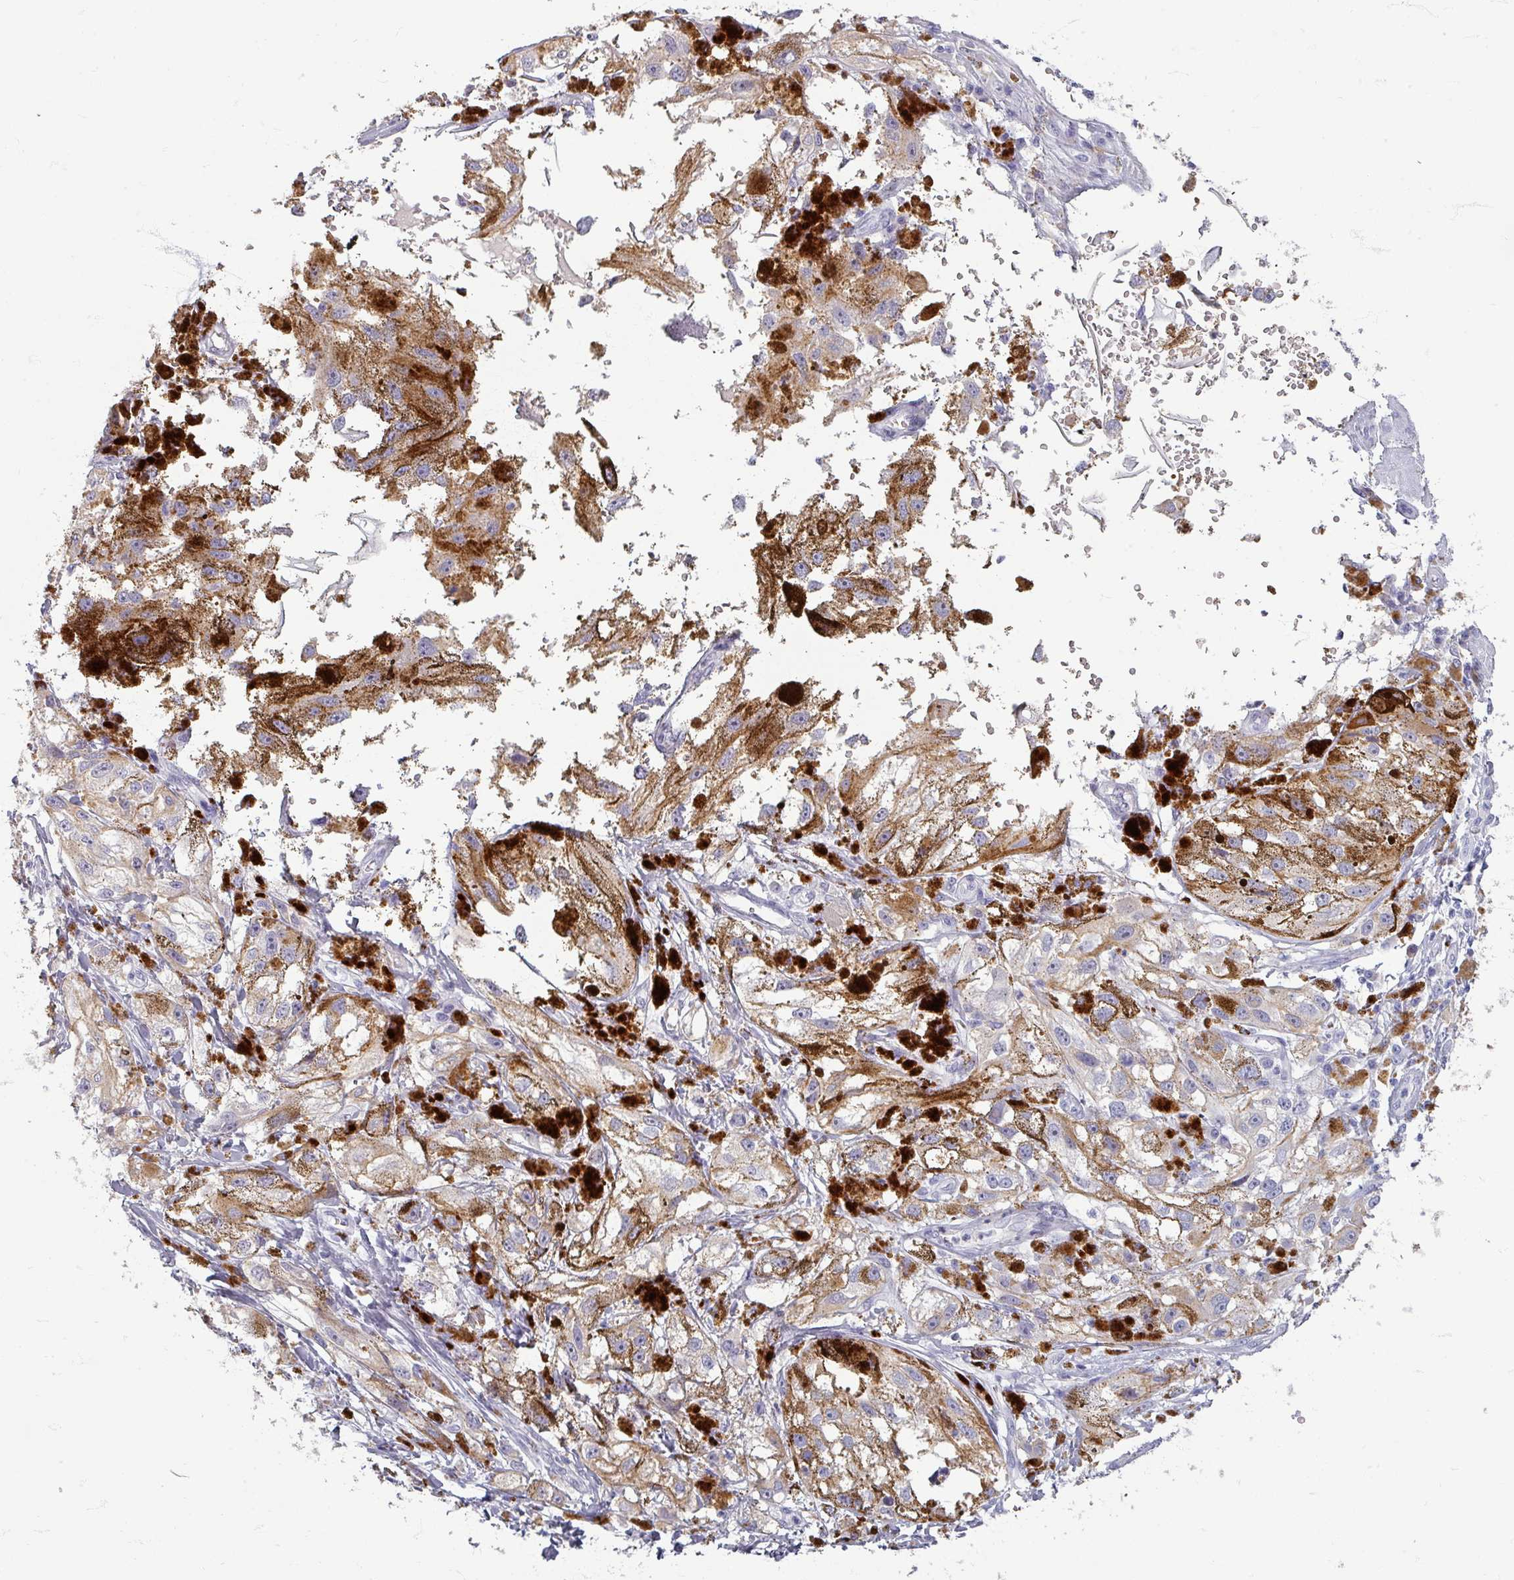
{"staining": {"intensity": "negative", "quantity": "none", "location": "none"}, "tissue": "melanoma", "cell_type": "Tumor cells", "image_type": "cancer", "snomed": [{"axis": "morphology", "description": "Malignant melanoma, NOS"}, {"axis": "topography", "description": "Skin"}], "caption": "A photomicrograph of human melanoma is negative for staining in tumor cells.", "gene": "ZNF878", "patient": {"sex": "male", "age": 88}}